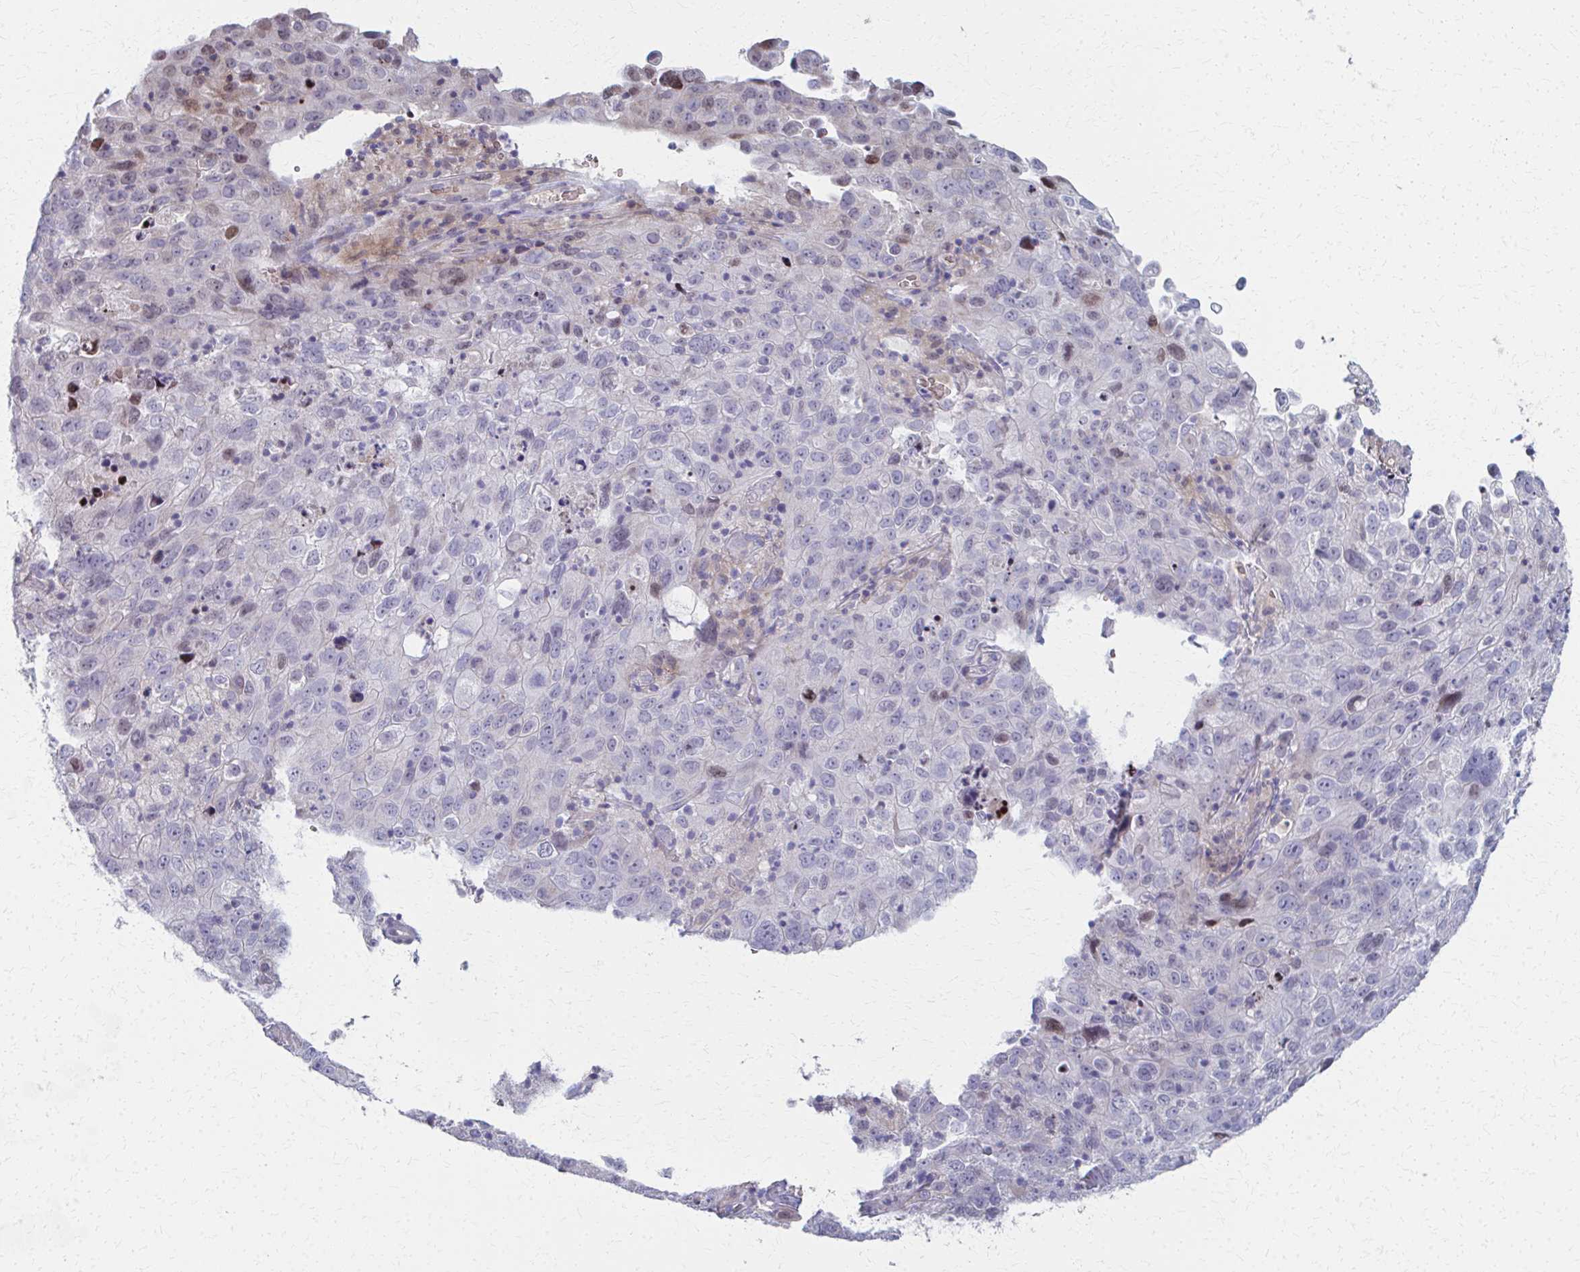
{"staining": {"intensity": "negative", "quantity": "none", "location": "none"}, "tissue": "breast cancer", "cell_type": "Tumor cells", "image_type": "cancer", "snomed": [{"axis": "morphology", "description": "Duct carcinoma"}, {"axis": "topography", "description": "Breast"}], "caption": "This is a image of IHC staining of breast cancer (invasive ductal carcinoma), which shows no expression in tumor cells.", "gene": "MS4A2", "patient": {"sex": "female", "age": 91}}